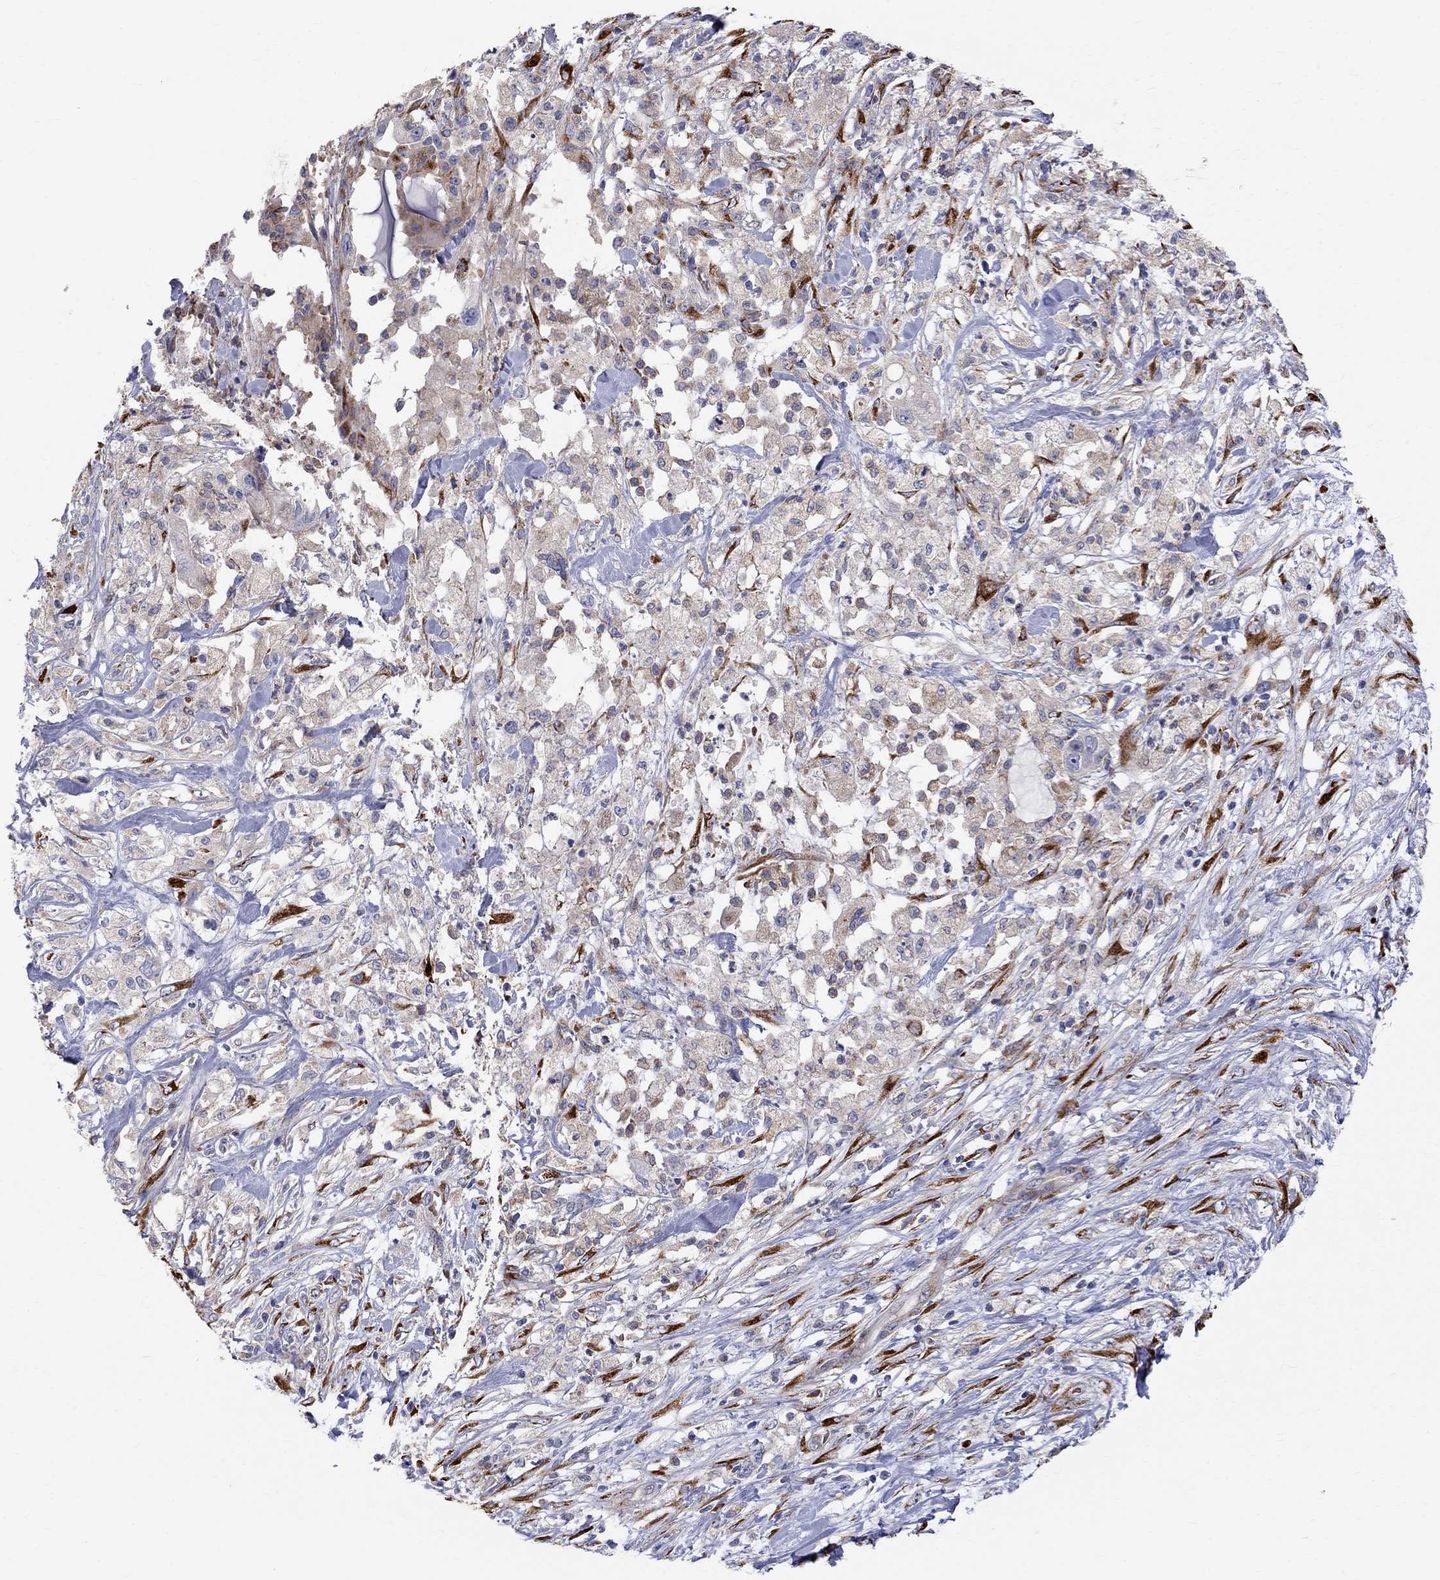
{"staining": {"intensity": "weak", "quantity": "<25%", "location": "cytoplasmic/membranous"}, "tissue": "pancreatic cancer", "cell_type": "Tumor cells", "image_type": "cancer", "snomed": [{"axis": "morphology", "description": "Adenocarcinoma, NOS"}, {"axis": "topography", "description": "Pancreas"}], "caption": "Immunohistochemistry (IHC) photomicrograph of human pancreatic cancer (adenocarcinoma) stained for a protein (brown), which shows no staining in tumor cells.", "gene": "CASTOR1", "patient": {"sex": "female", "age": 72}}